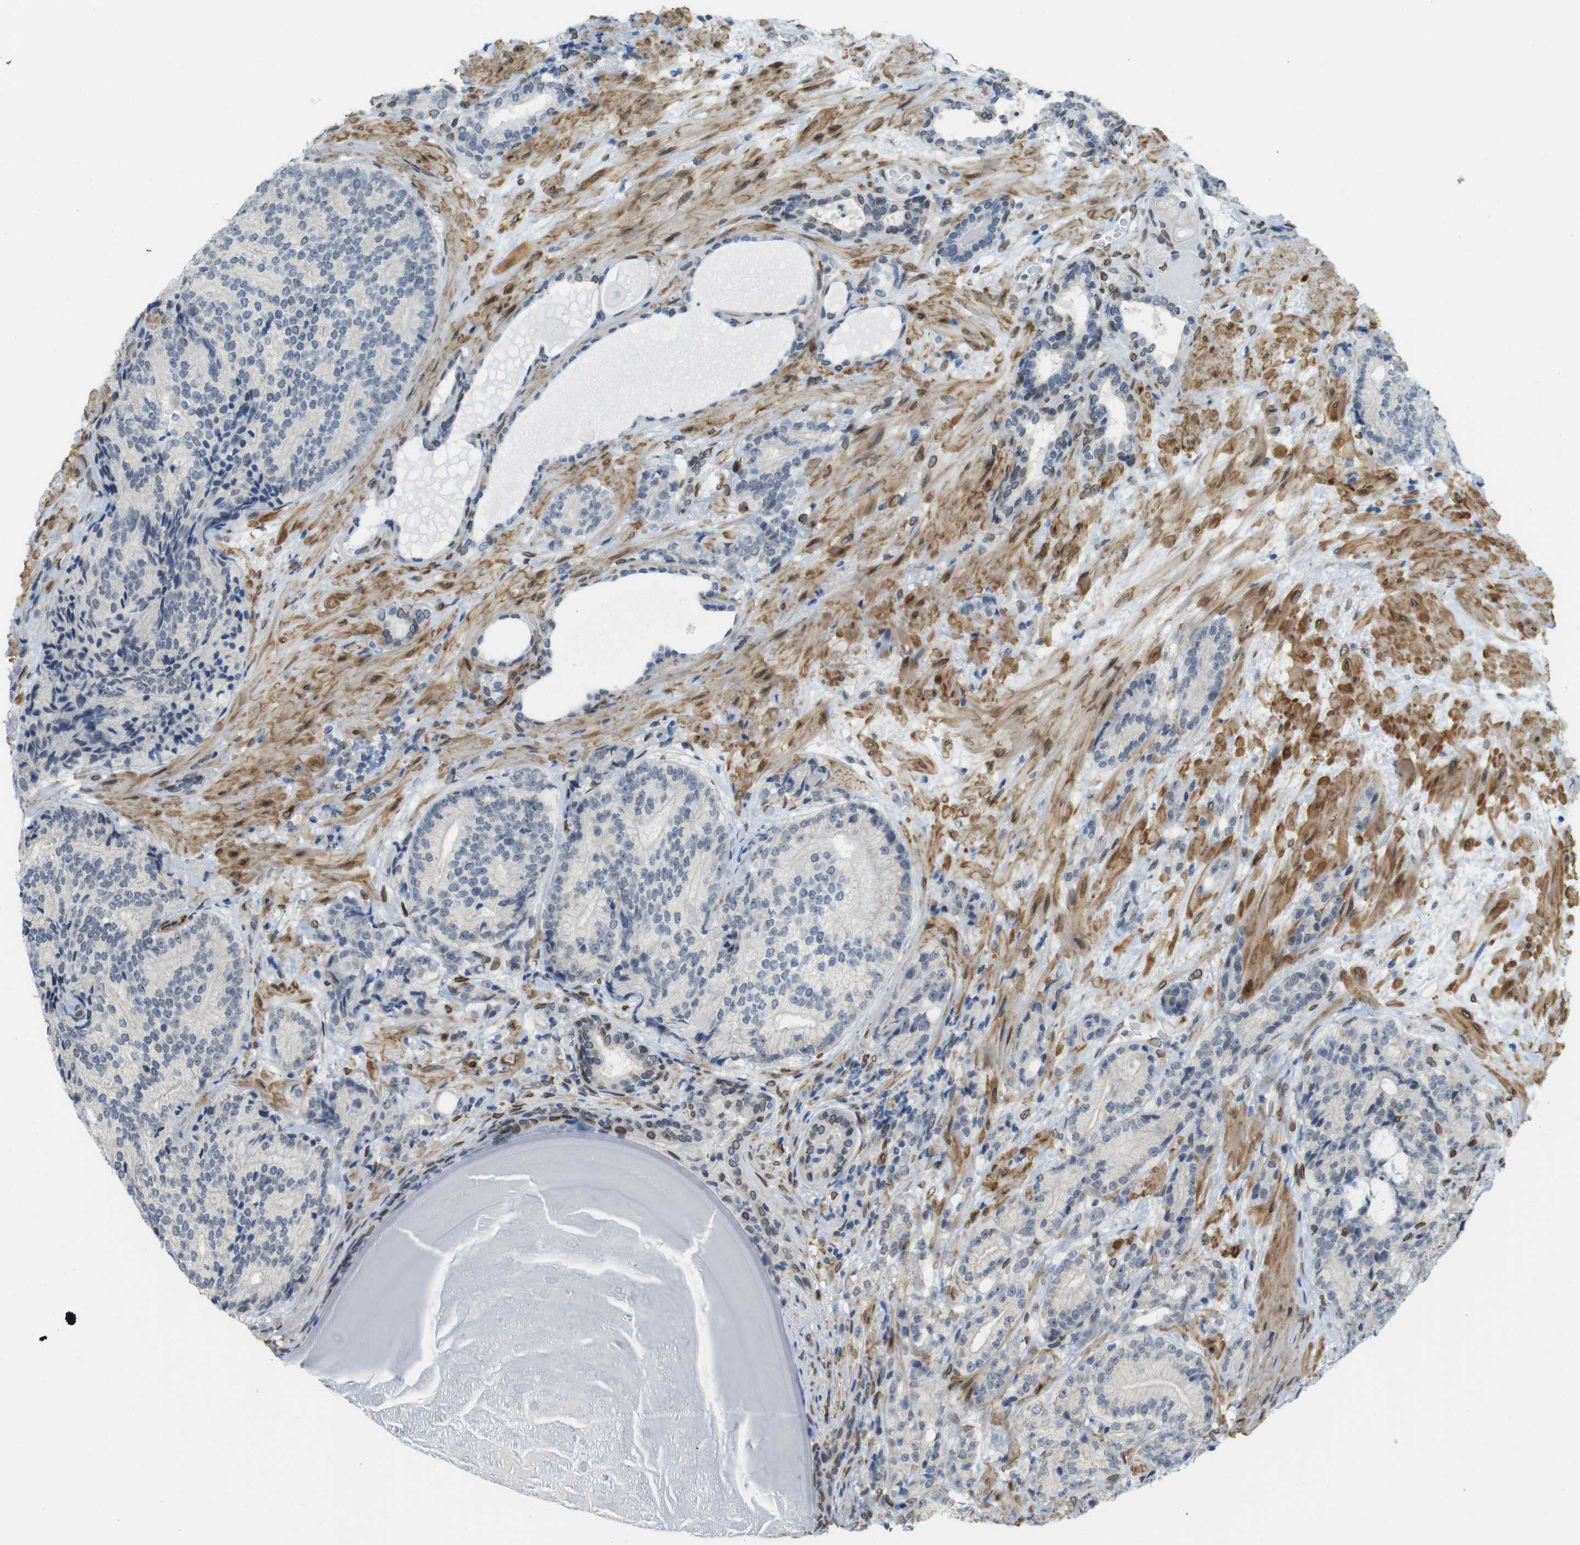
{"staining": {"intensity": "negative", "quantity": "none", "location": "none"}, "tissue": "prostate cancer", "cell_type": "Tumor cells", "image_type": "cancer", "snomed": [{"axis": "morphology", "description": "Adenocarcinoma, High grade"}, {"axis": "topography", "description": "Prostate"}], "caption": "A micrograph of adenocarcinoma (high-grade) (prostate) stained for a protein exhibits no brown staining in tumor cells.", "gene": "ARL6IP6", "patient": {"sex": "male", "age": 61}}